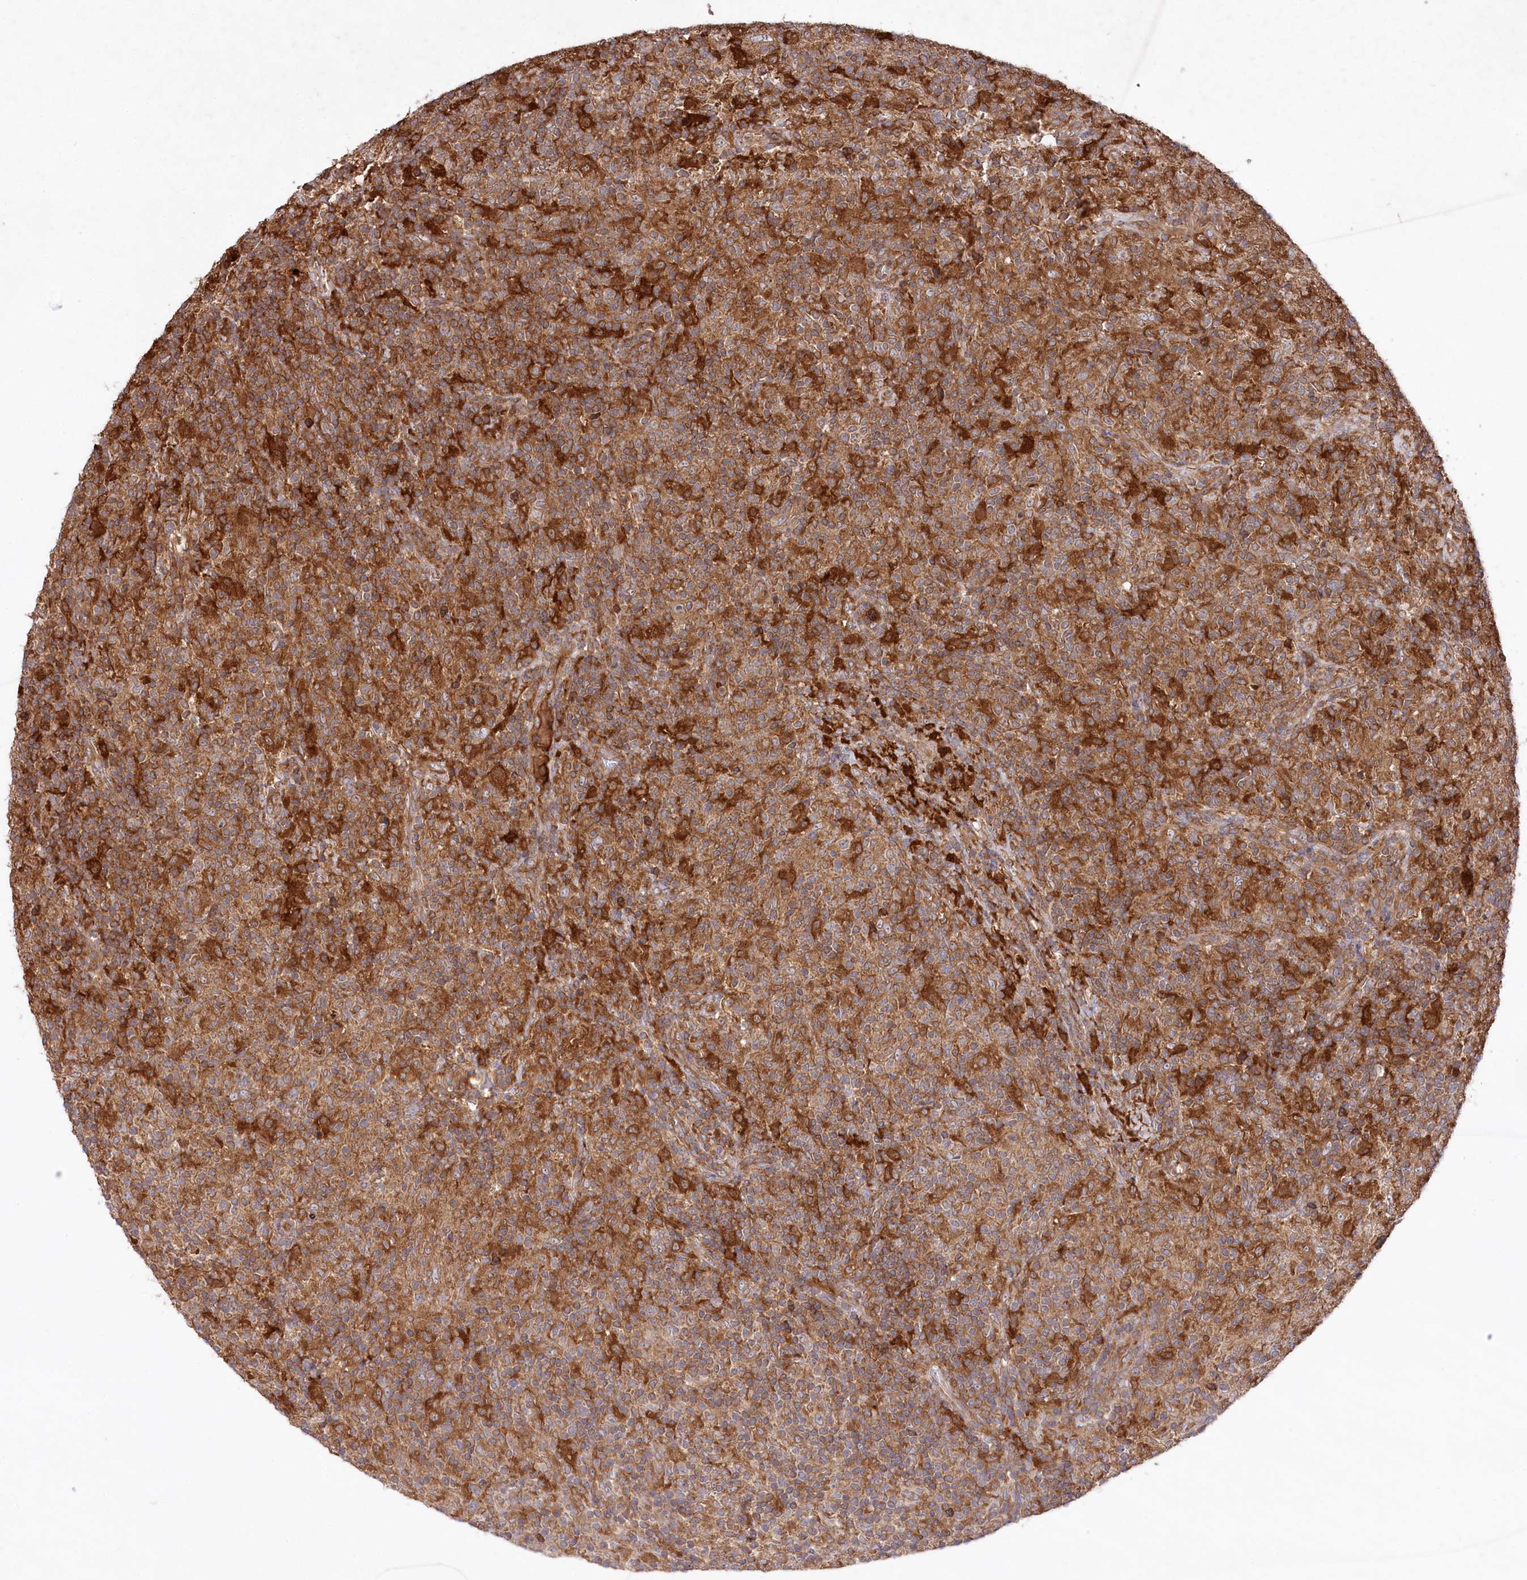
{"staining": {"intensity": "moderate", "quantity": ">75%", "location": "cytoplasmic/membranous"}, "tissue": "lymphoma", "cell_type": "Tumor cells", "image_type": "cancer", "snomed": [{"axis": "morphology", "description": "Hodgkin's disease, NOS"}, {"axis": "topography", "description": "Lymph node"}], "caption": "Hodgkin's disease stained with DAB IHC shows medium levels of moderate cytoplasmic/membranous staining in approximately >75% of tumor cells.", "gene": "PPP1R21", "patient": {"sex": "male", "age": 70}}